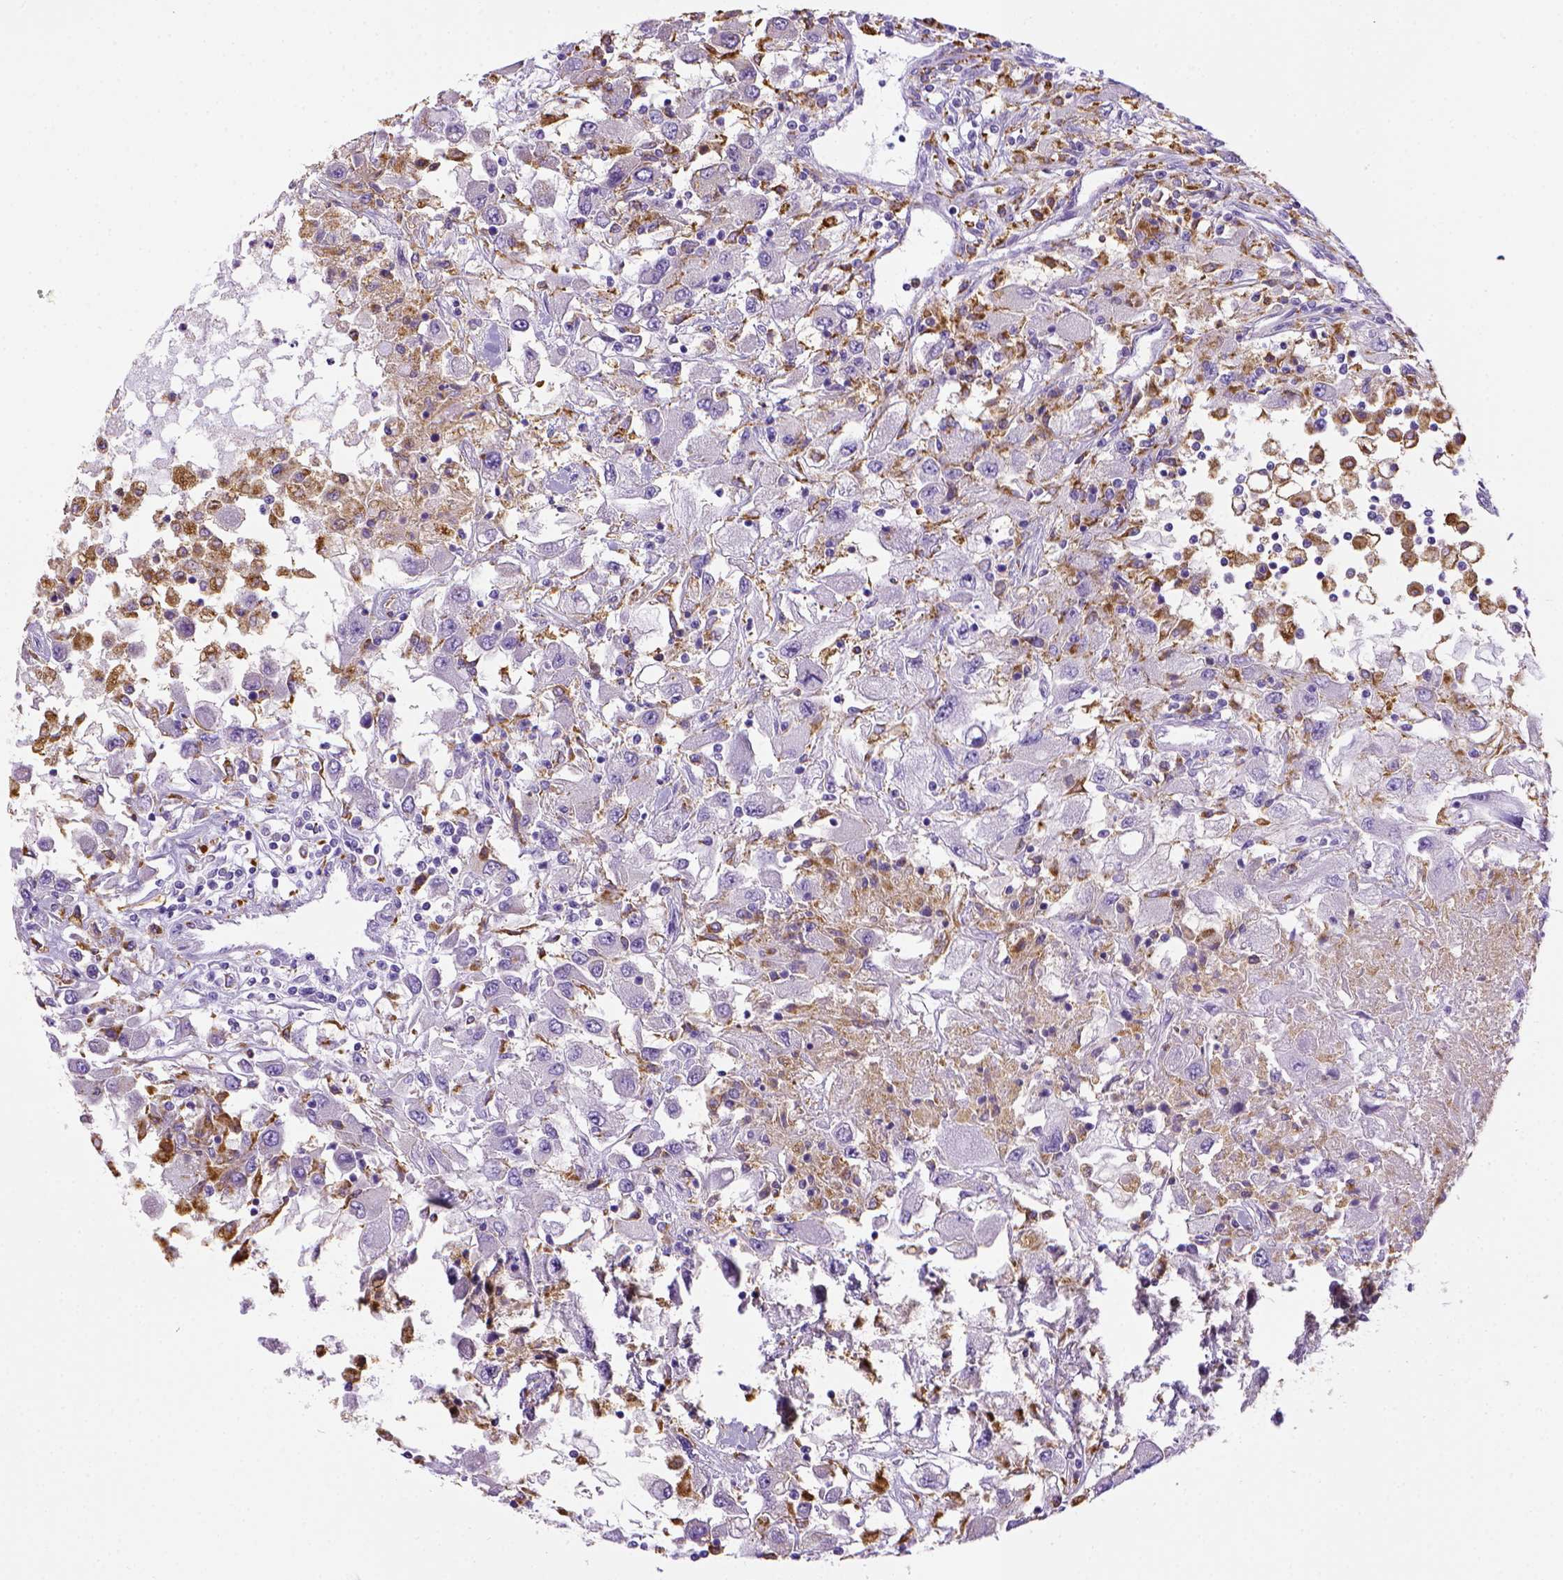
{"staining": {"intensity": "negative", "quantity": "none", "location": "none"}, "tissue": "renal cancer", "cell_type": "Tumor cells", "image_type": "cancer", "snomed": [{"axis": "morphology", "description": "Adenocarcinoma, NOS"}, {"axis": "topography", "description": "Kidney"}], "caption": "A micrograph of human renal cancer (adenocarcinoma) is negative for staining in tumor cells. The staining is performed using DAB (3,3'-diaminobenzidine) brown chromogen with nuclei counter-stained in using hematoxylin.", "gene": "CD68", "patient": {"sex": "female", "age": 67}}